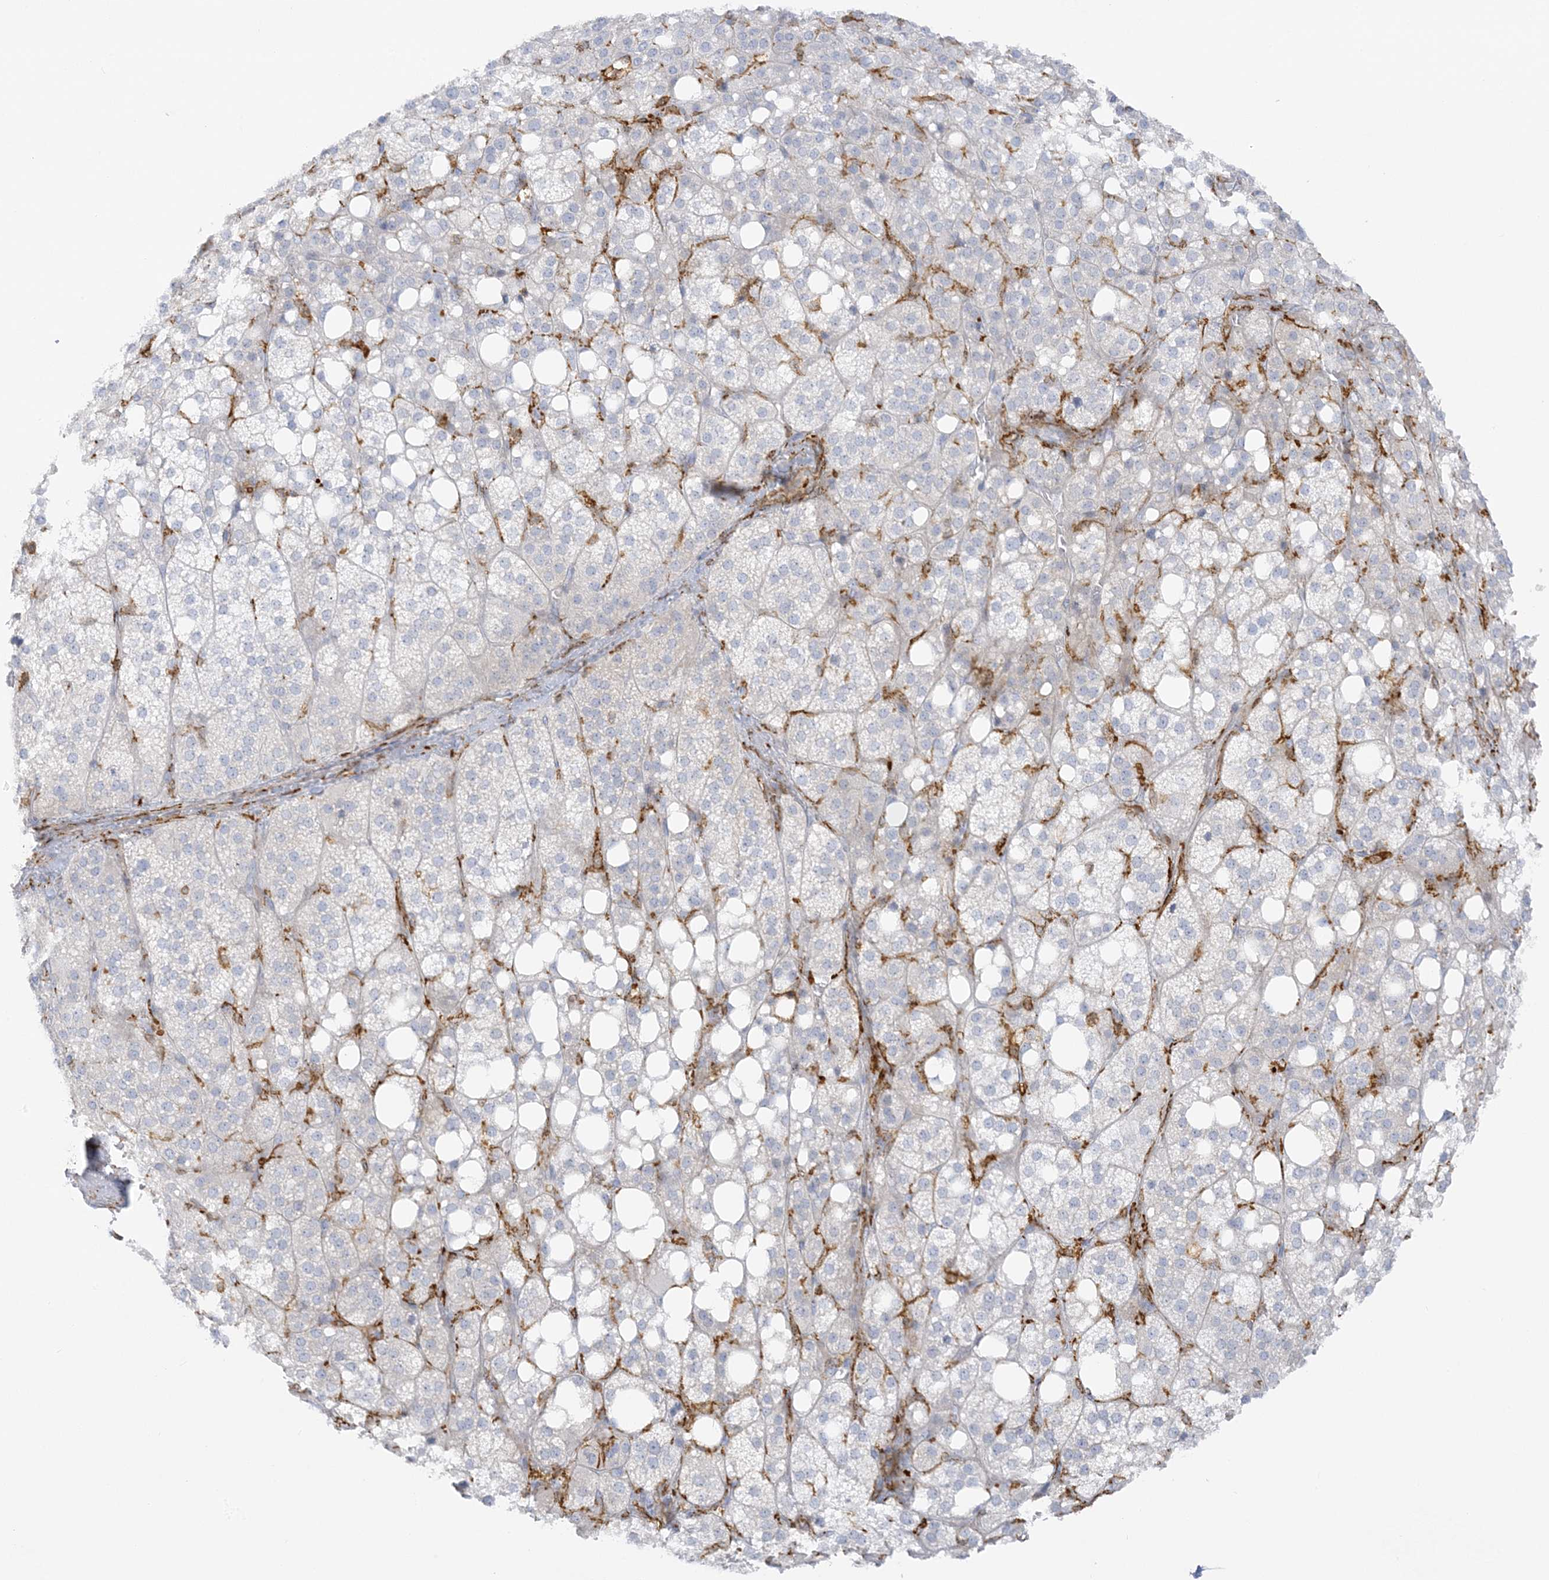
{"staining": {"intensity": "weak", "quantity": "<25%", "location": "cytoplasmic/membranous"}, "tissue": "adrenal gland", "cell_type": "Glandular cells", "image_type": "normal", "snomed": [{"axis": "morphology", "description": "Normal tissue, NOS"}, {"axis": "topography", "description": "Adrenal gland"}], "caption": "Immunohistochemistry (IHC) of normal adrenal gland displays no expression in glandular cells. Brightfield microscopy of immunohistochemistry stained with DAB (brown) and hematoxylin (blue), captured at high magnification.", "gene": "ICMT", "patient": {"sex": "female", "age": 59}}